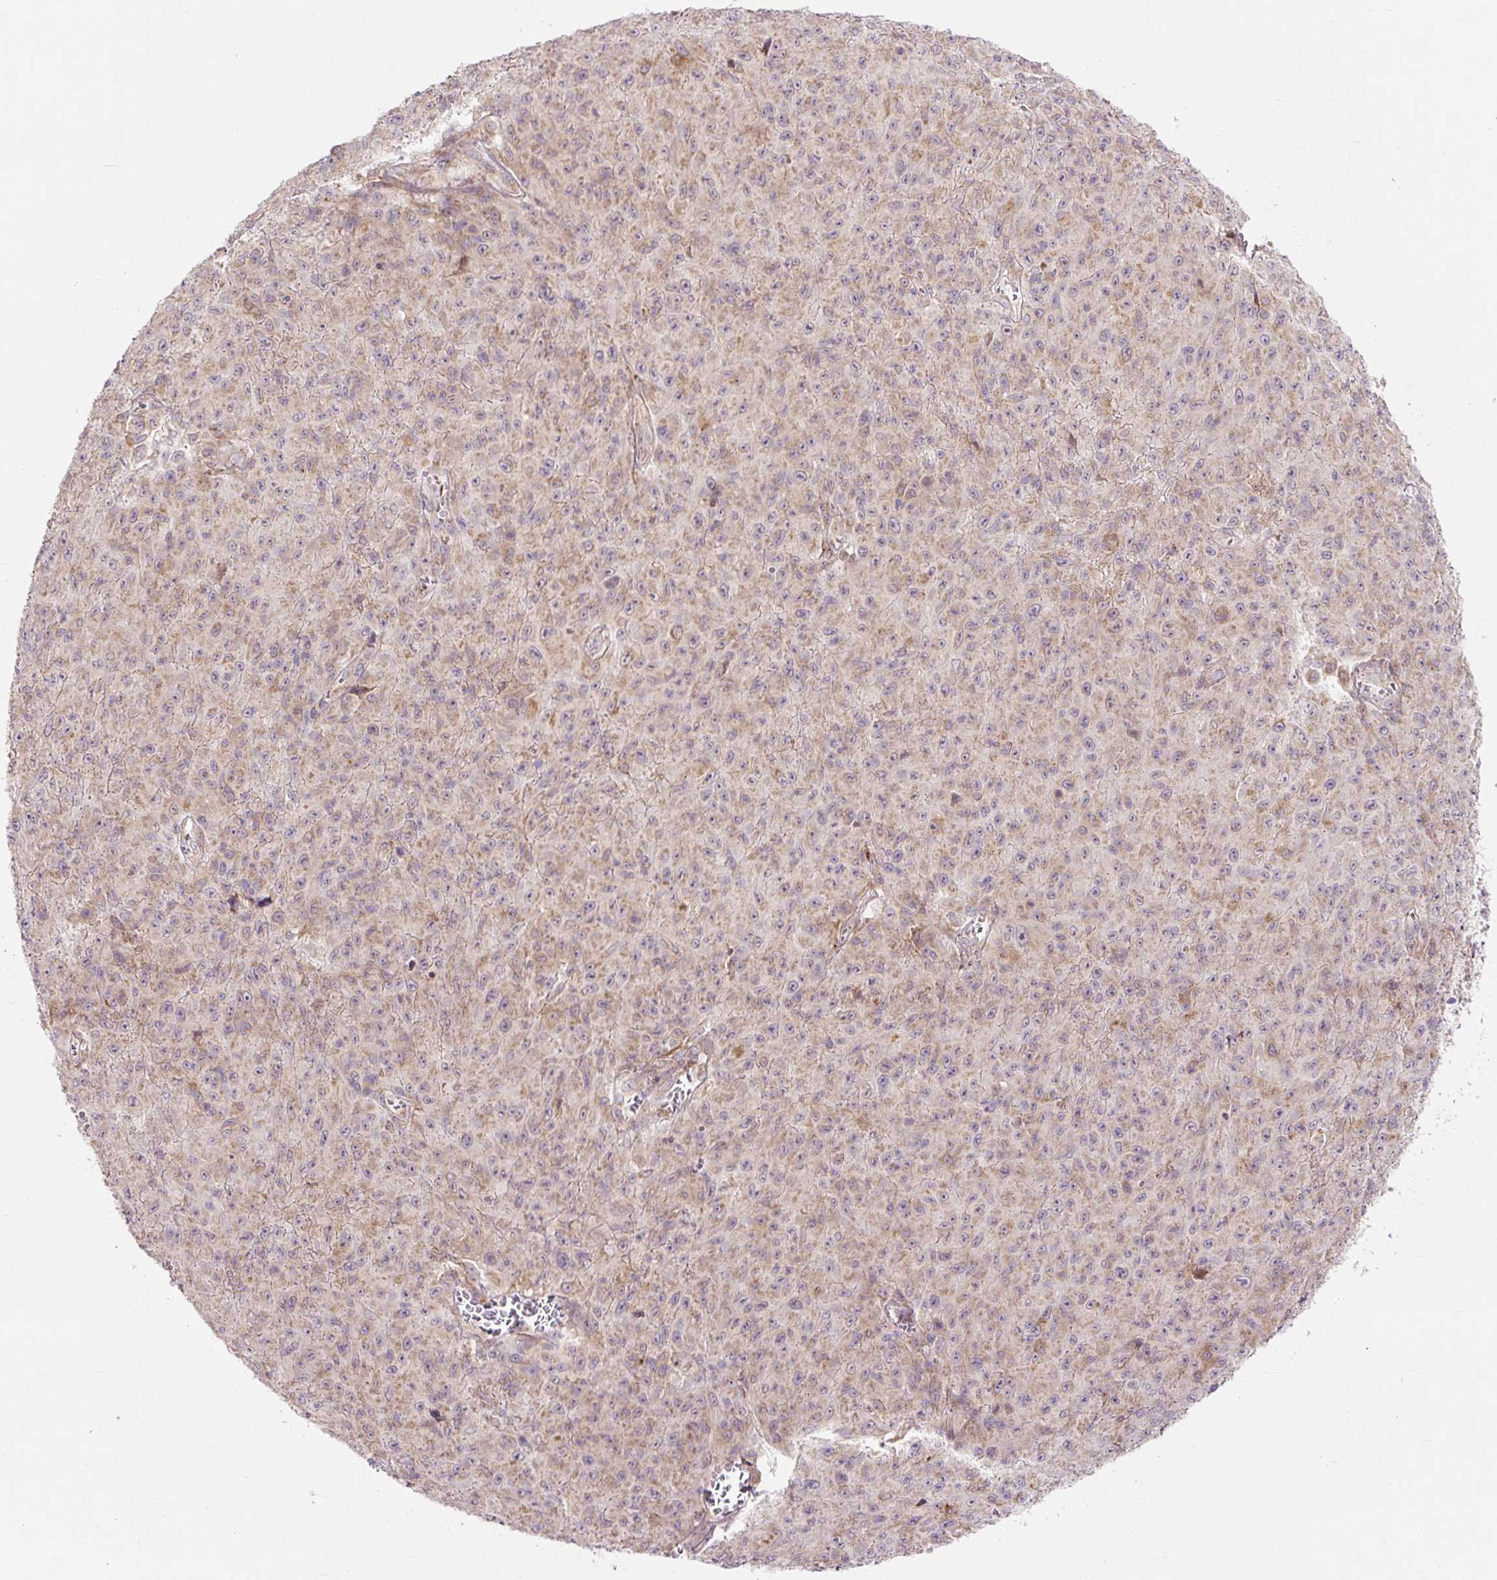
{"staining": {"intensity": "weak", "quantity": ">75%", "location": "cytoplasmic/membranous"}, "tissue": "melanoma", "cell_type": "Tumor cells", "image_type": "cancer", "snomed": [{"axis": "morphology", "description": "Malignant melanoma, NOS"}, {"axis": "topography", "description": "Skin"}], "caption": "The image shows staining of melanoma, revealing weak cytoplasmic/membranous protein positivity (brown color) within tumor cells.", "gene": "TRIAP1", "patient": {"sex": "male", "age": 46}}